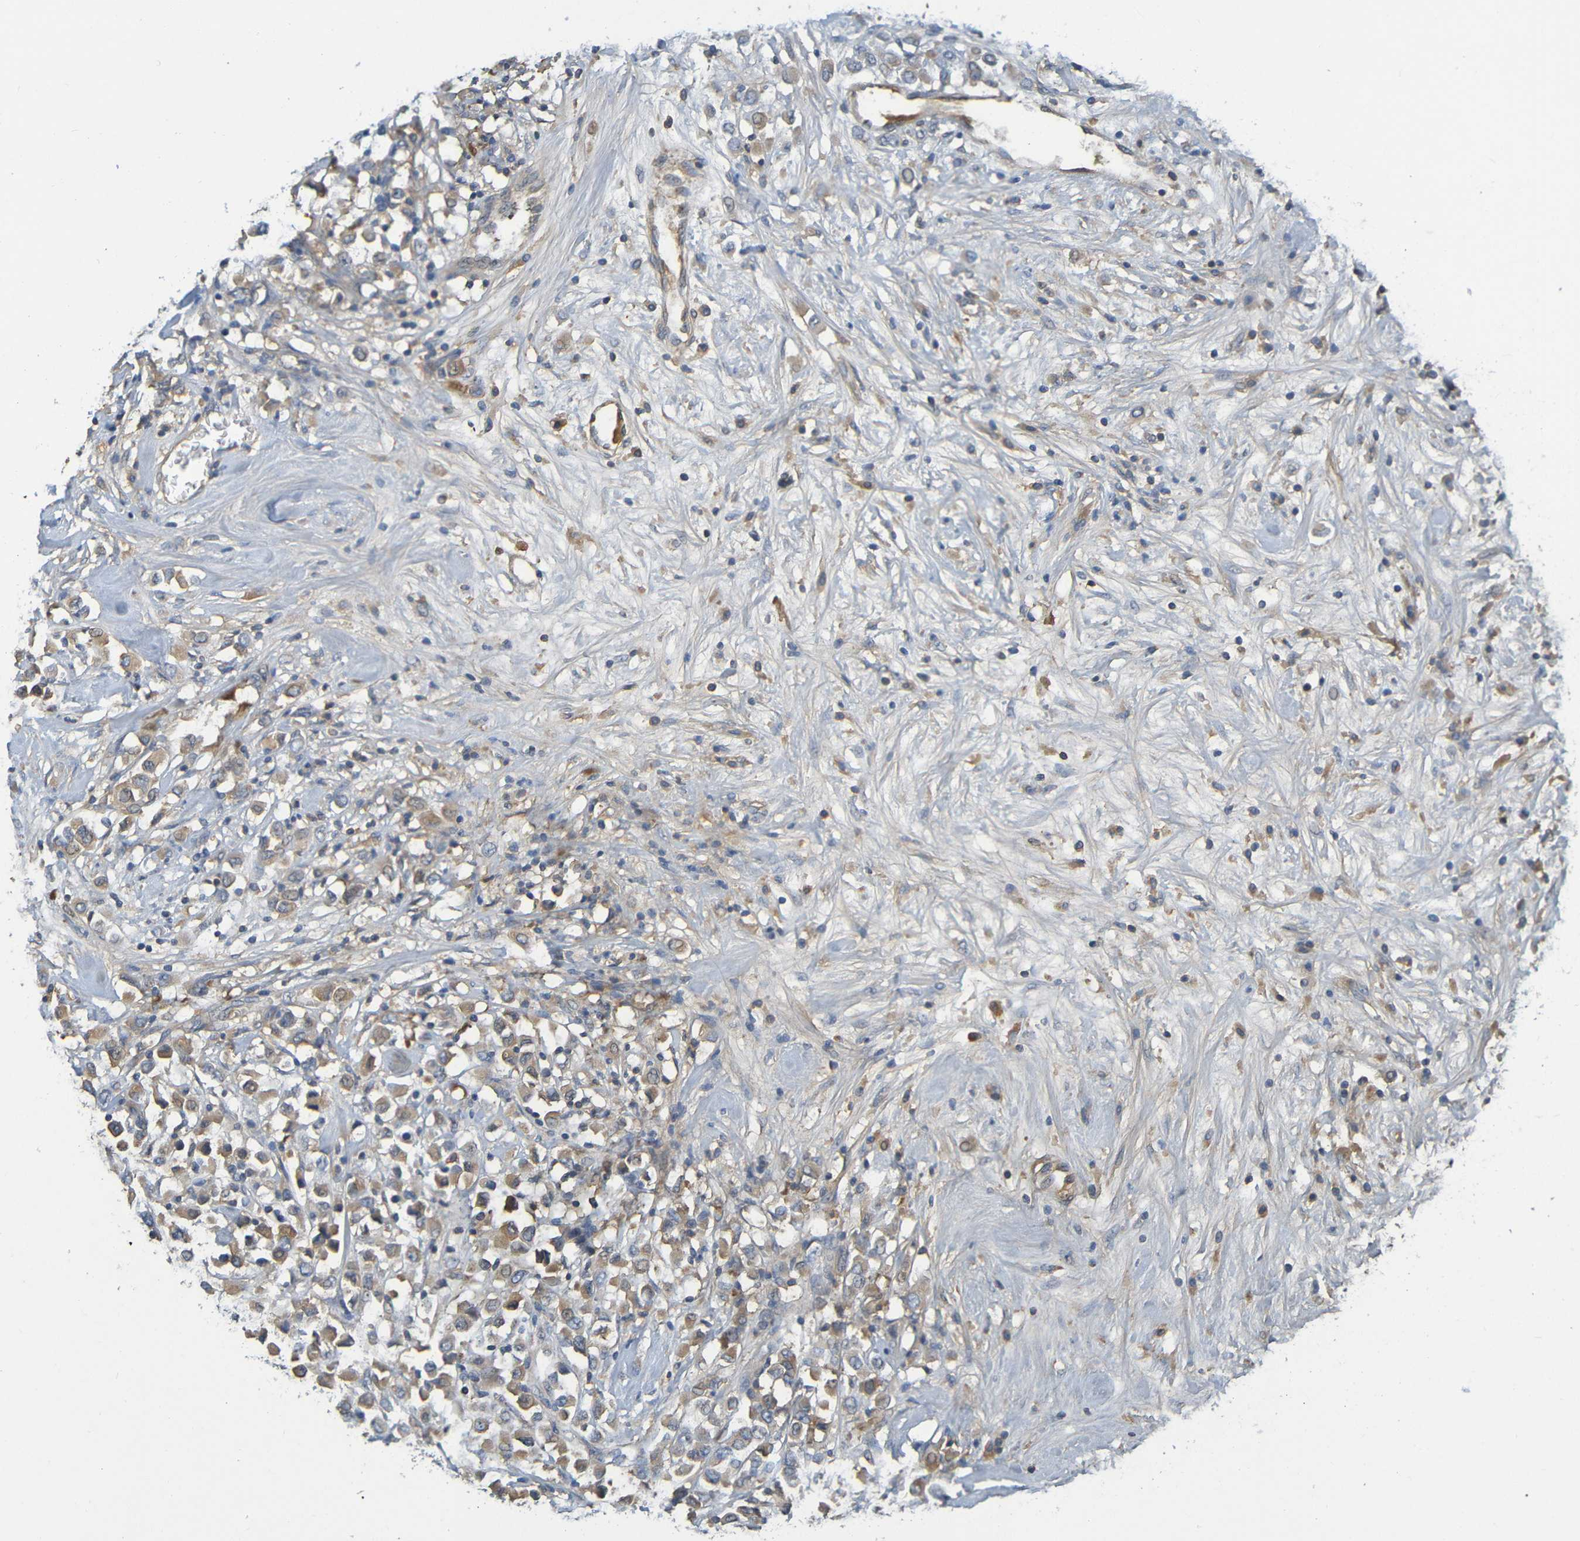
{"staining": {"intensity": "weak", "quantity": ">75%", "location": "cytoplasmic/membranous"}, "tissue": "breast cancer", "cell_type": "Tumor cells", "image_type": "cancer", "snomed": [{"axis": "morphology", "description": "Duct carcinoma"}, {"axis": "topography", "description": "Breast"}], "caption": "Protein staining of breast cancer (intraductal carcinoma) tissue reveals weak cytoplasmic/membranous positivity in about >75% of tumor cells.", "gene": "C1QA", "patient": {"sex": "female", "age": 61}}